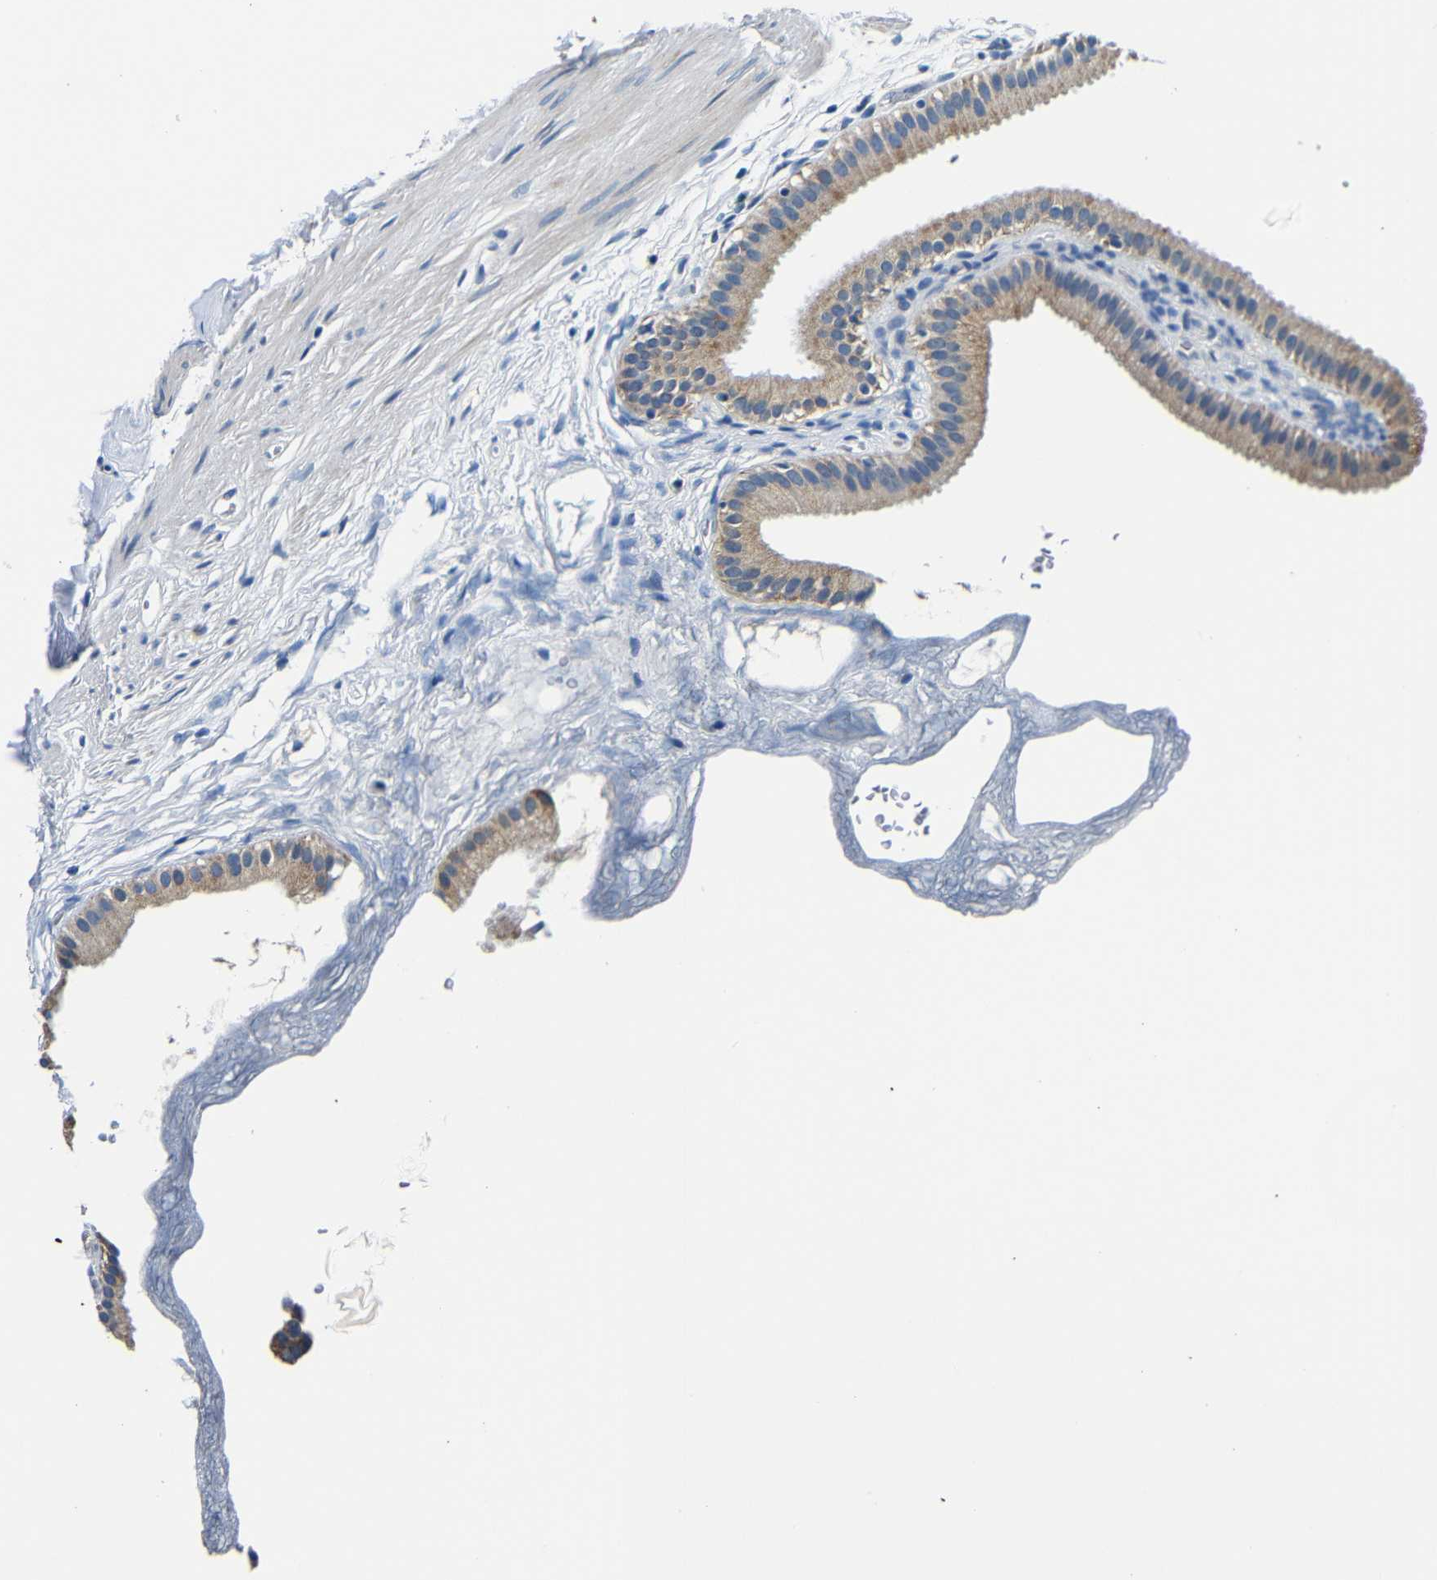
{"staining": {"intensity": "moderate", "quantity": ">75%", "location": "cytoplasmic/membranous"}, "tissue": "gallbladder", "cell_type": "Glandular cells", "image_type": "normal", "snomed": [{"axis": "morphology", "description": "Normal tissue, NOS"}, {"axis": "topography", "description": "Gallbladder"}], "caption": "Immunohistochemistry (IHC) histopathology image of benign human gallbladder stained for a protein (brown), which demonstrates medium levels of moderate cytoplasmic/membranous expression in about >75% of glandular cells.", "gene": "FKBP14", "patient": {"sex": "female", "age": 64}}